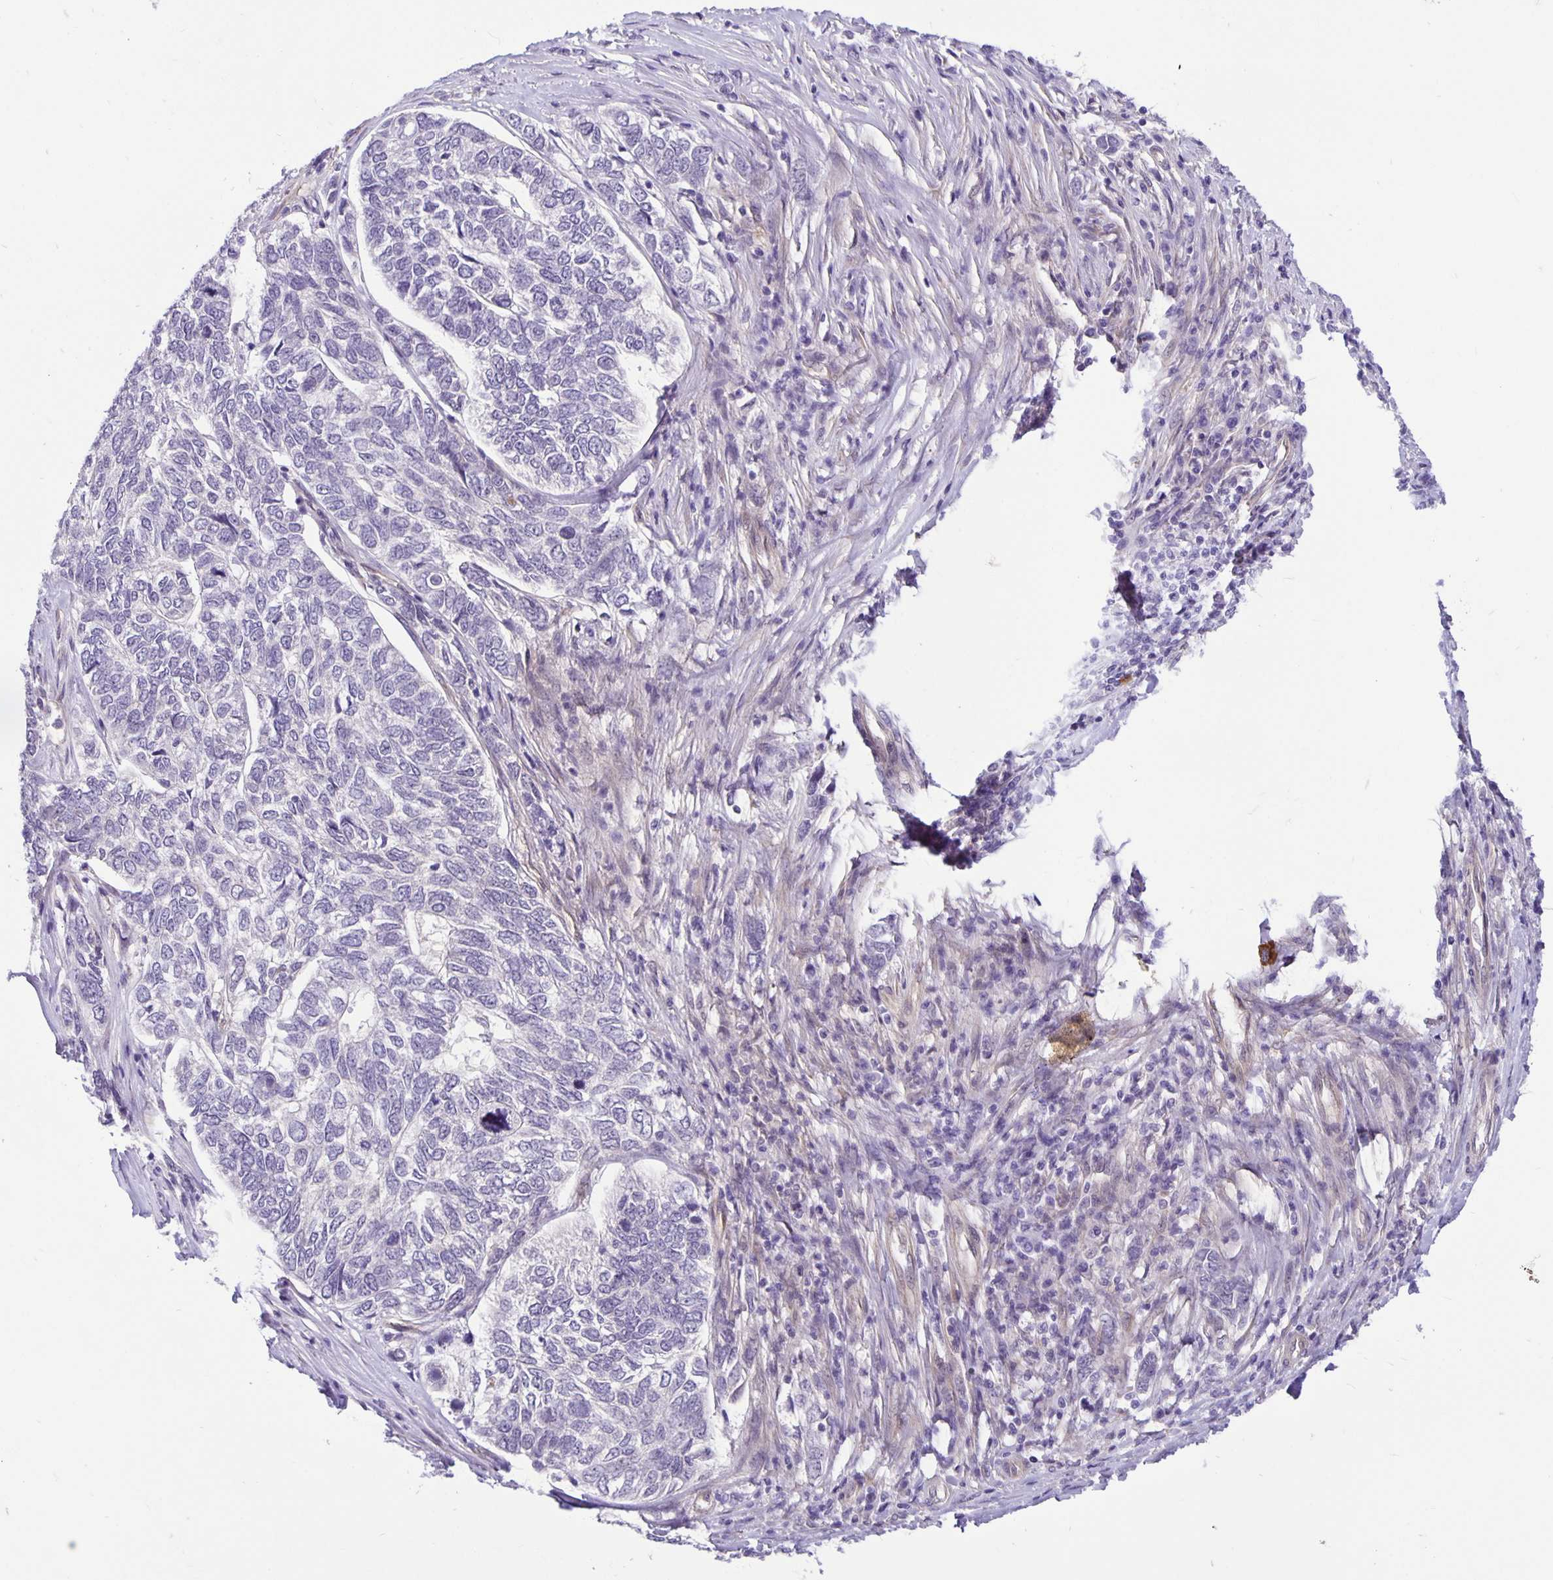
{"staining": {"intensity": "negative", "quantity": "none", "location": "none"}, "tissue": "skin cancer", "cell_type": "Tumor cells", "image_type": "cancer", "snomed": [{"axis": "morphology", "description": "Basal cell carcinoma"}, {"axis": "topography", "description": "Skin"}], "caption": "Immunohistochemistry micrograph of basal cell carcinoma (skin) stained for a protein (brown), which shows no staining in tumor cells.", "gene": "TAX1BP3", "patient": {"sex": "female", "age": 65}}